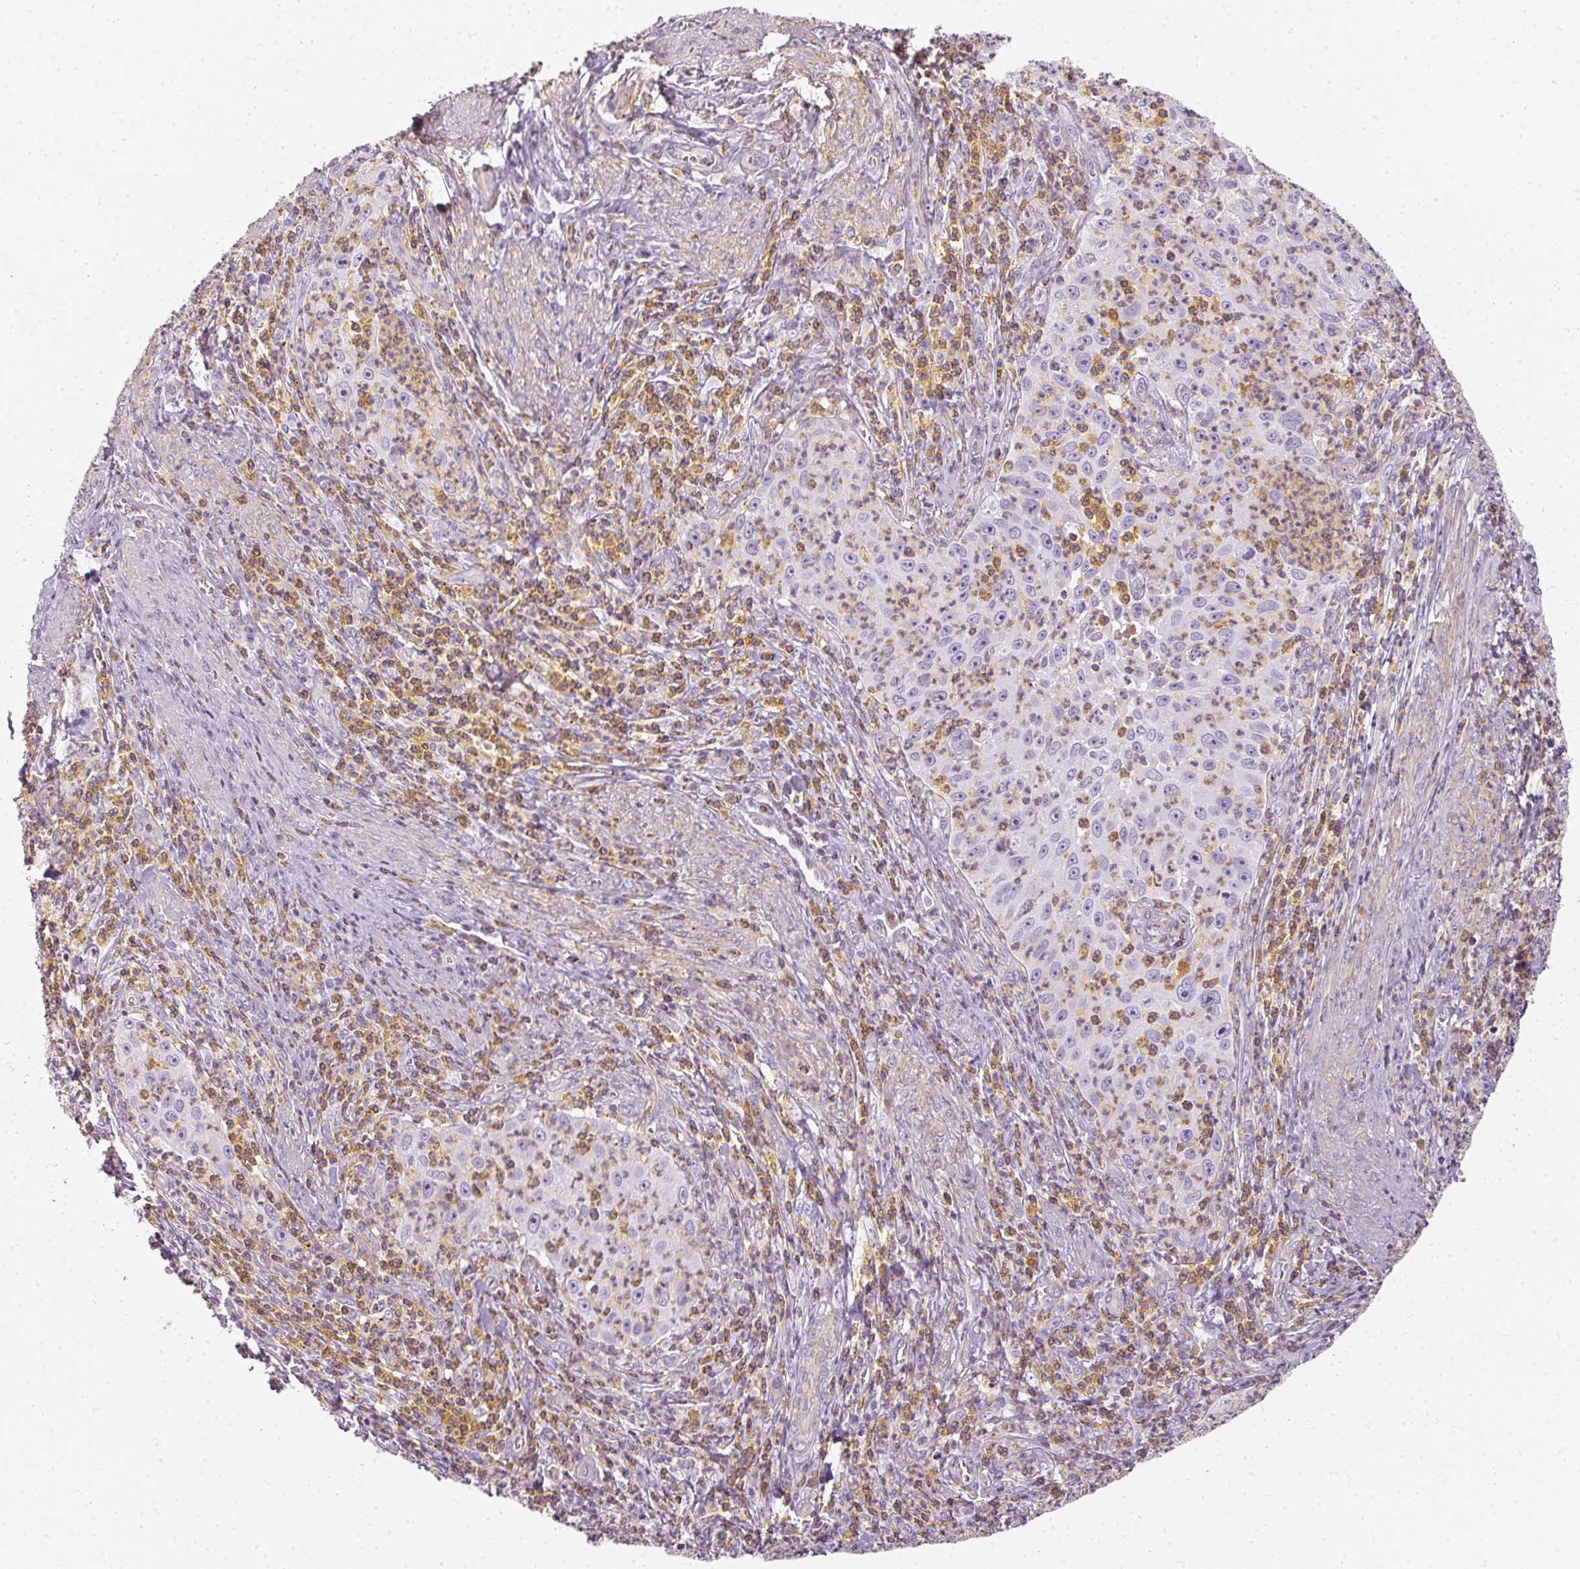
{"staining": {"intensity": "negative", "quantity": "none", "location": "none"}, "tissue": "cervical cancer", "cell_type": "Tumor cells", "image_type": "cancer", "snomed": [{"axis": "morphology", "description": "Squamous cell carcinoma, NOS"}, {"axis": "topography", "description": "Cervix"}], "caption": "Tumor cells show no significant staining in cervical cancer.", "gene": "TMEM42", "patient": {"sex": "female", "age": 30}}